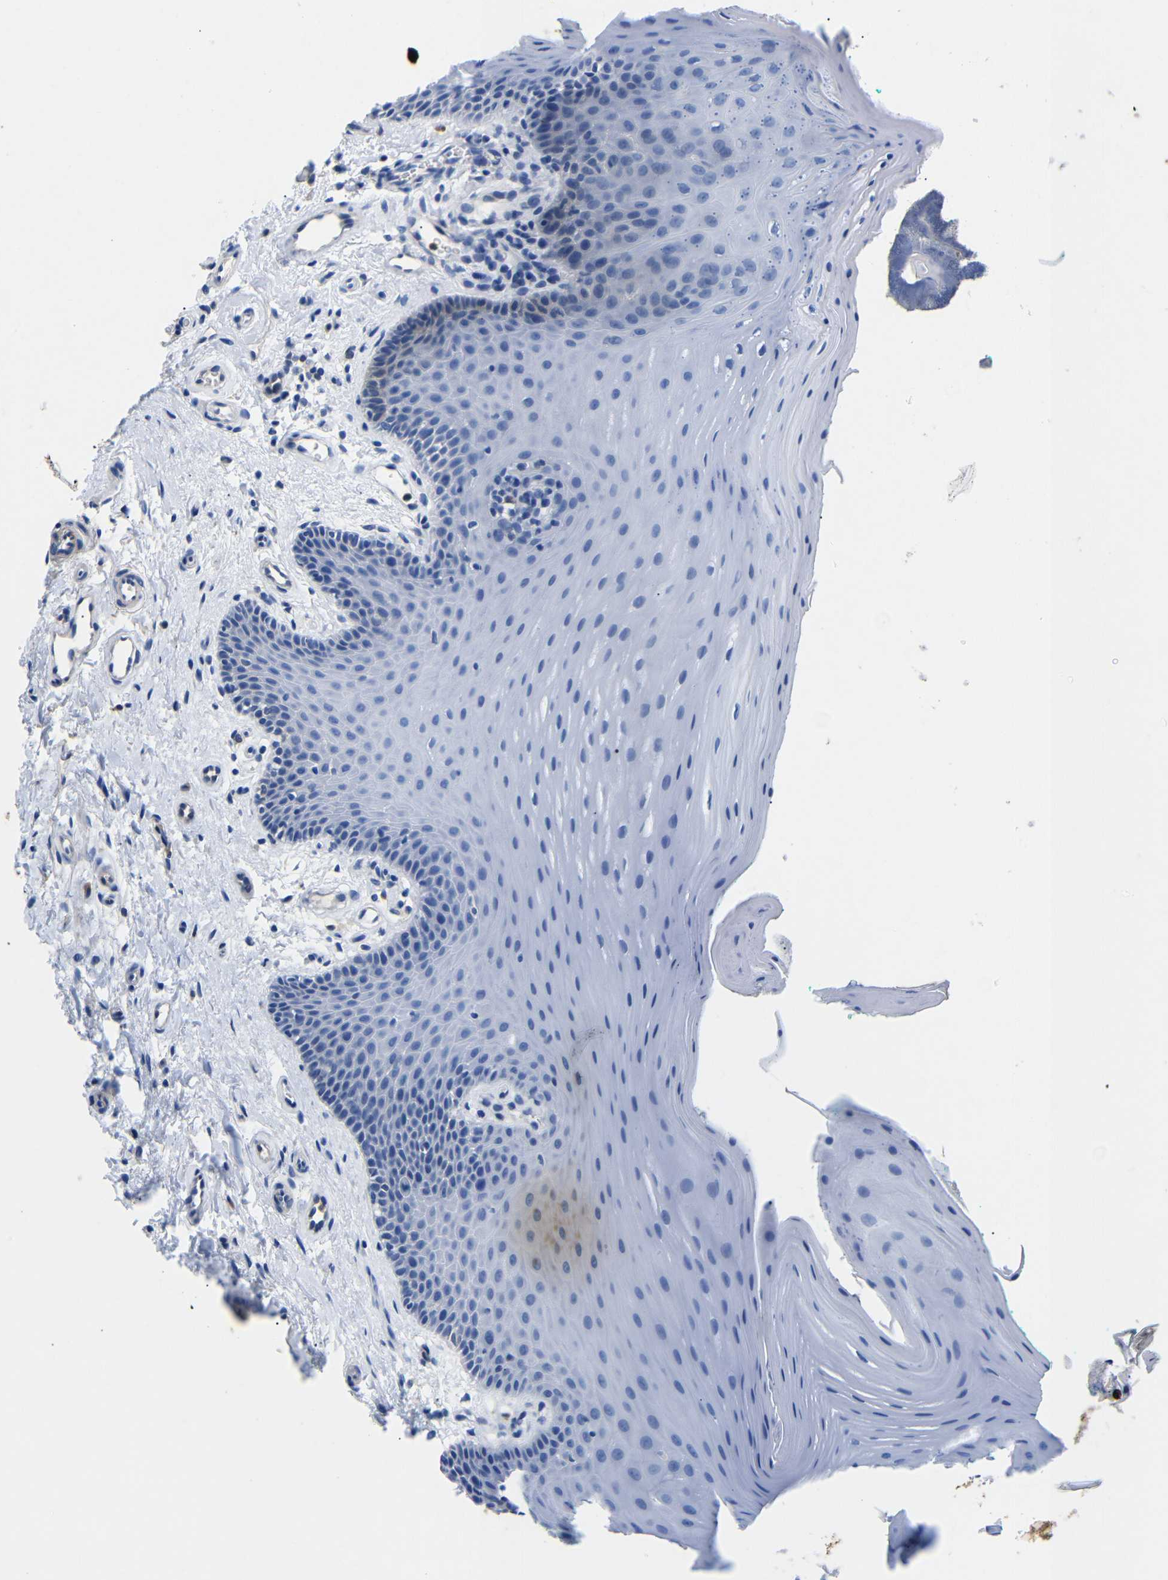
{"staining": {"intensity": "negative", "quantity": "none", "location": "none"}, "tissue": "oral mucosa", "cell_type": "Squamous epithelial cells", "image_type": "normal", "snomed": [{"axis": "morphology", "description": "Normal tissue, NOS"}, {"axis": "topography", "description": "Skeletal muscle"}, {"axis": "topography", "description": "Oral tissue"}], "caption": "Immunohistochemistry (IHC) of unremarkable oral mucosa displays no expression in squamous epithelial cells.", "gene": "SDCBP", "patient": {"sex": "male", "age": 58}}